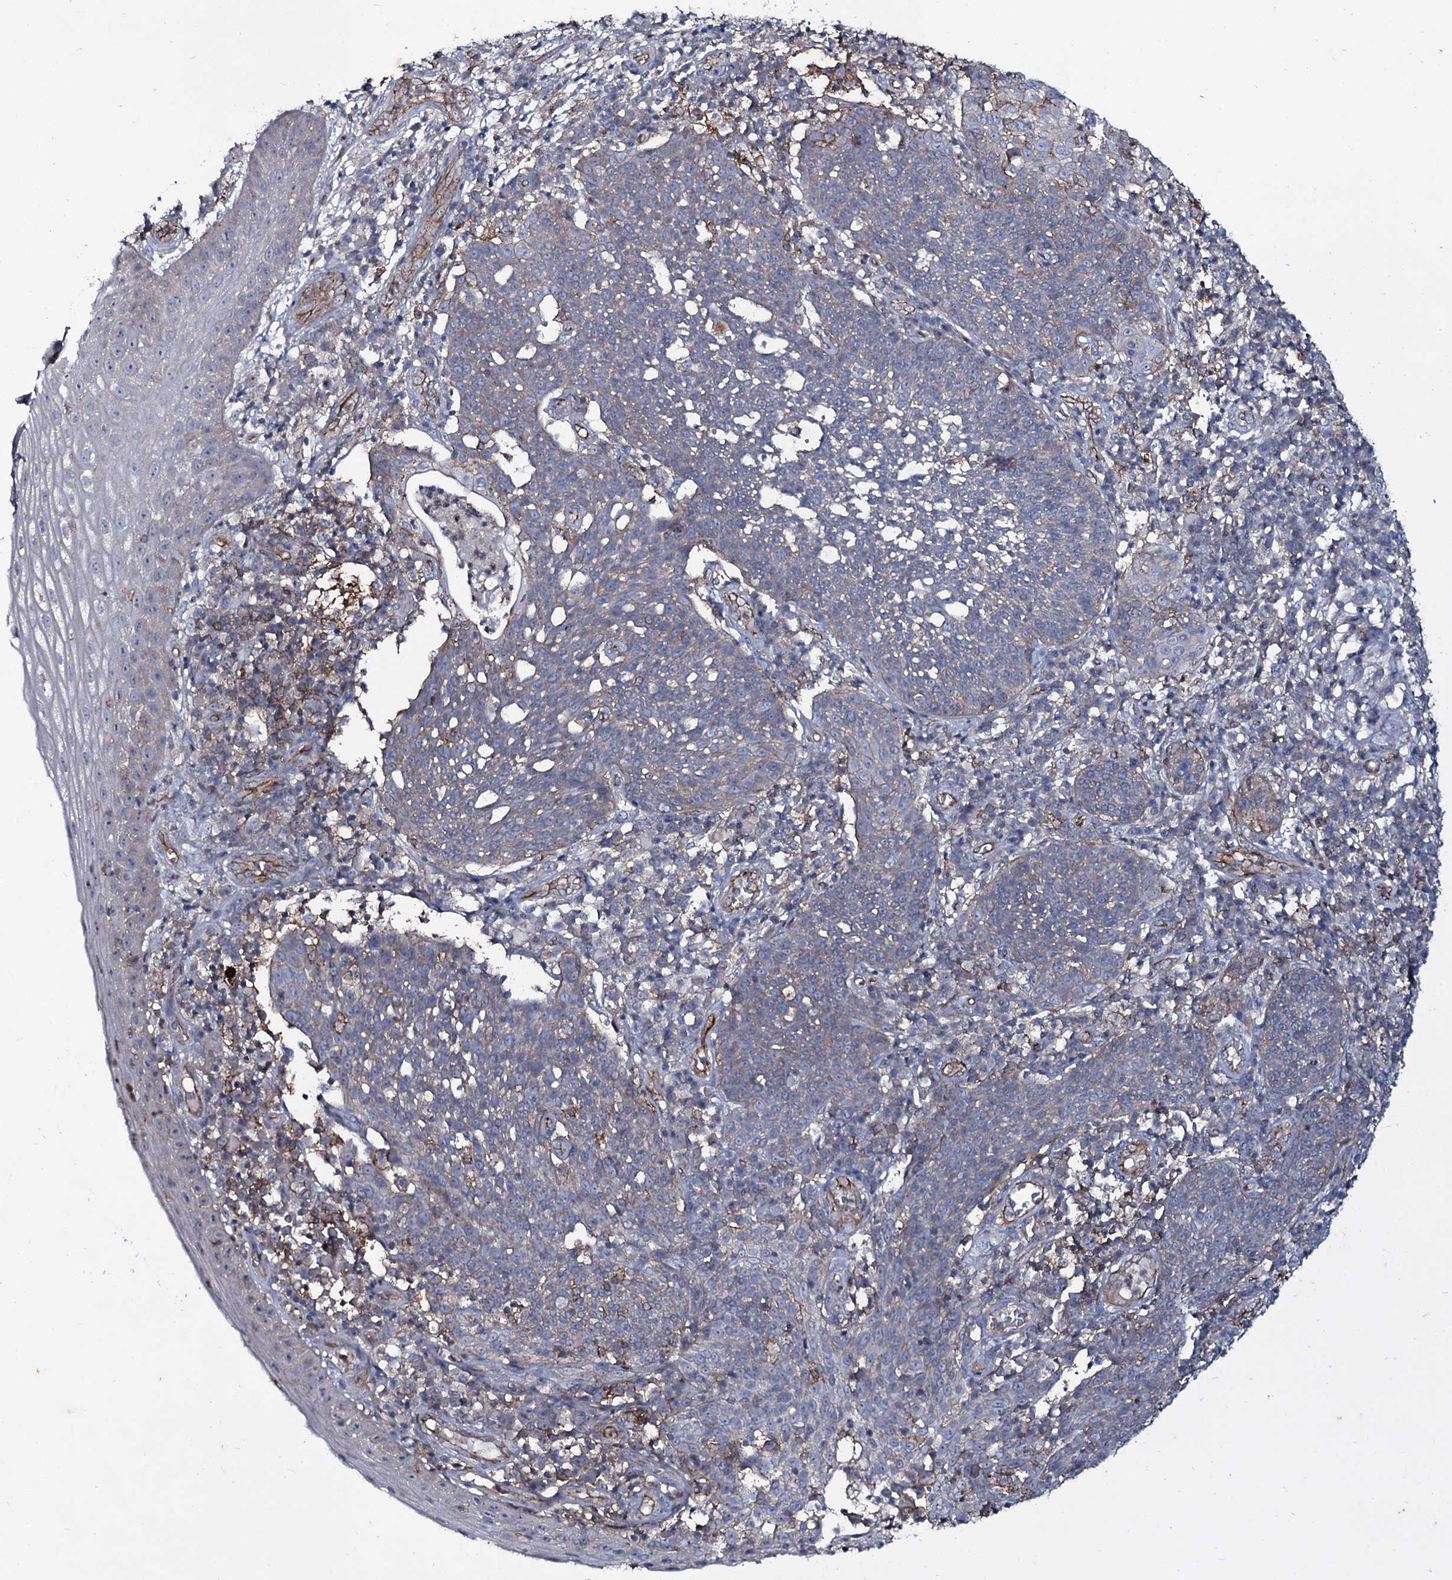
{"staining": {"intensity": "negative", "quantity": "none", "location": "none"}, "tissue": "cervical cancer", "cell_type": "Tumor cells", "image_type": "cancer", "snomed": [{"axis": "morphology", "description": "Squamous cell carcinoma, NOS"}, {"axis": "topography", "description": "Cervix"}], "caption": "The image reveals no staining of tumor cells in cervical cancer (squamous cell carcinoma).", "gene": "SNAP23", "patient": {"sex": "female", "age": 34}}